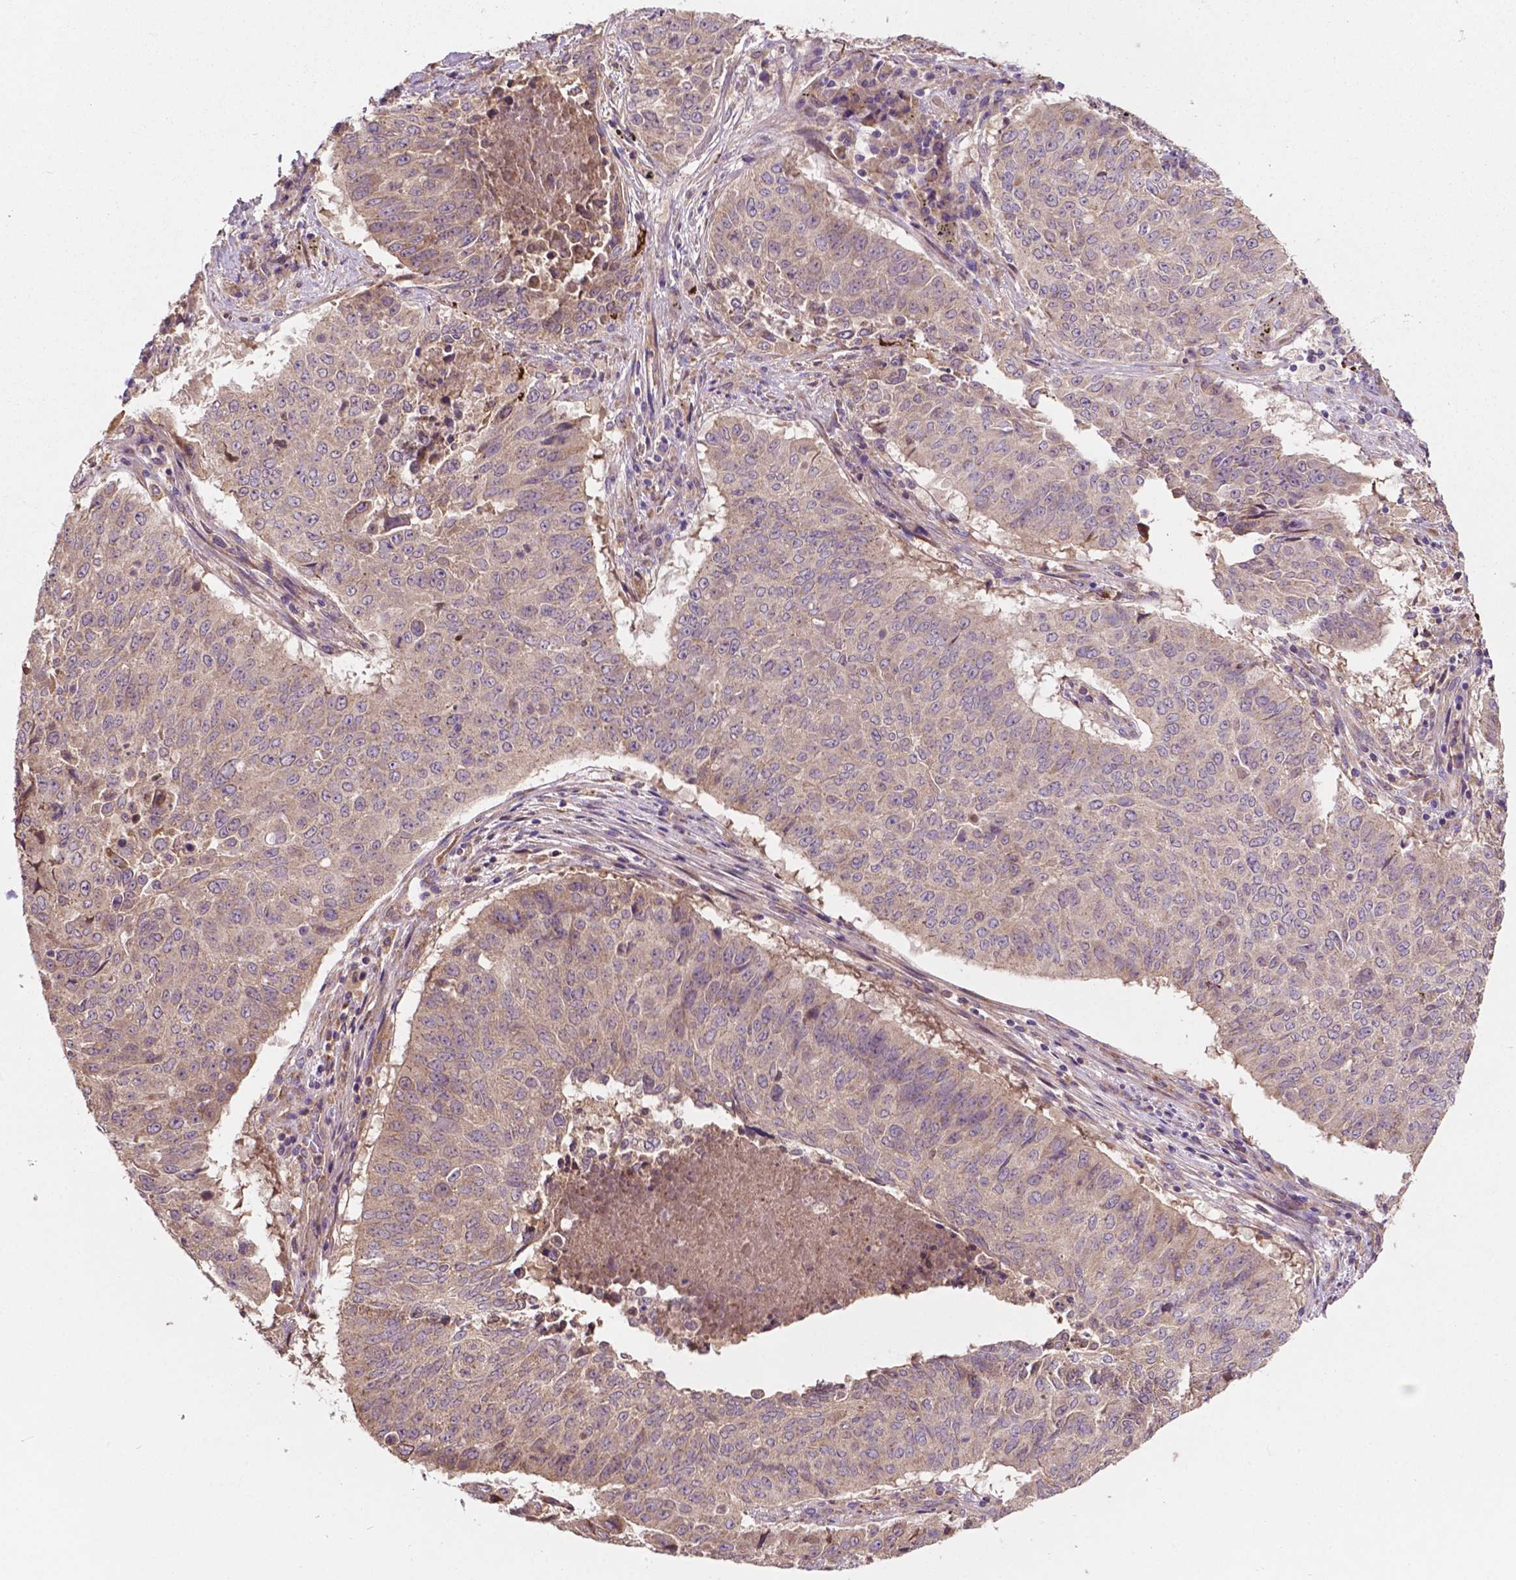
{"staining": {"intensity": "weak", "quantity": "25%-75%", "location": "cytoplasmic/membranous"}, "tissue": "lung cancer", "cell_type": "Tumor cells", "image_type": "cancer", "snomed": [{"axis": "morphology", "description": "Normal tissue, NOS"}, {"axis": "morphology", "description": "Squamous cell carcinoma, NOS"}, {"axis": "topography", "description": "Bronchus"}, {"axis": "topography", "description": "Lung"}], "caption": "IHC (DAB (3,3'-diaminobenzidine)) staining of human lung squamous cell carcinoma exhibits weak cytoplasmic/membranous protein staining in approximately 25%-75% of tumor cells. The staining is performed using DAB brown chromogen to label protein expression. The nuclei are counter-stained blue using hematoxylin.", "gene": "GJA9", "patient": {"sex": "male", "age": 64}}